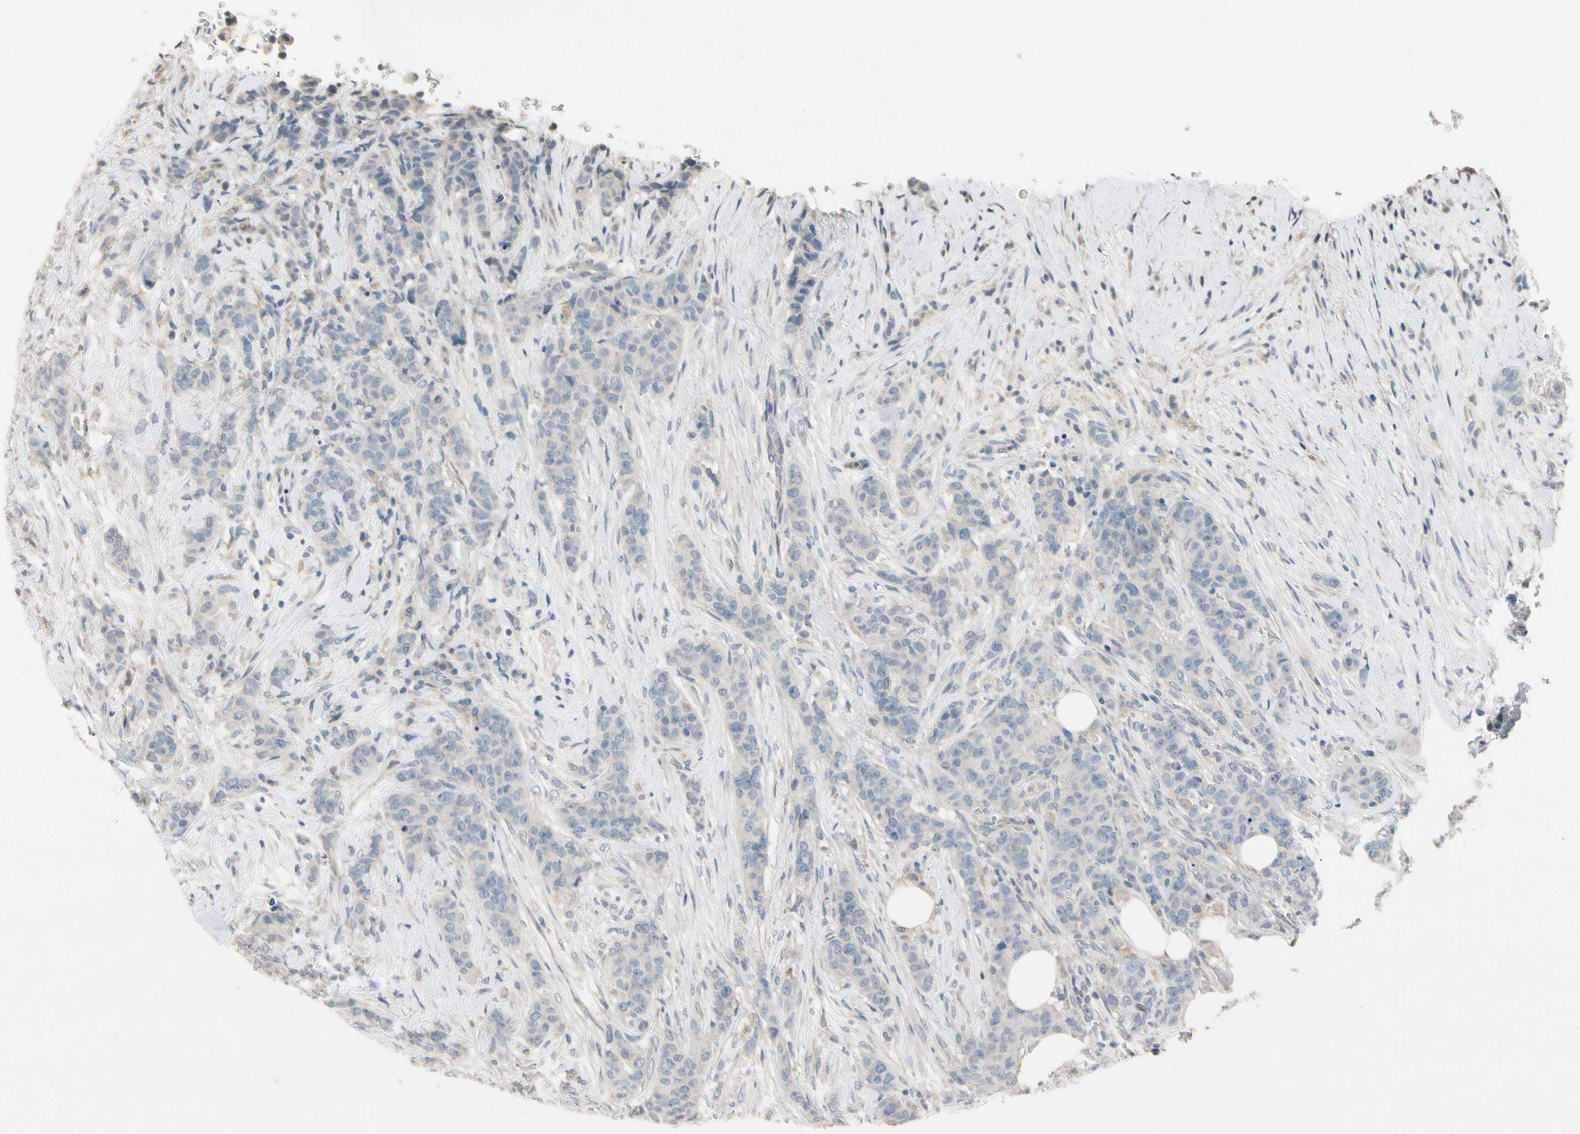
{"staining": {"intensity": "negative", "quantity": "none", "location": "none"}, "tissue": "breast cancer", "cell_type": "Tumor cells", "image_type": "cancer", "snomed": [{"axis": "morphology", "description": "Duct carcinoma"}, {"axis": "topography", "description": "Breast"}], "caption": "Breast intraductal carcinoma stained for a protein using immunohistochemistry reveals no staining tumor cells.", "gene": "PIP5K1B", "patient": {"sex": "female", "age": 40}}